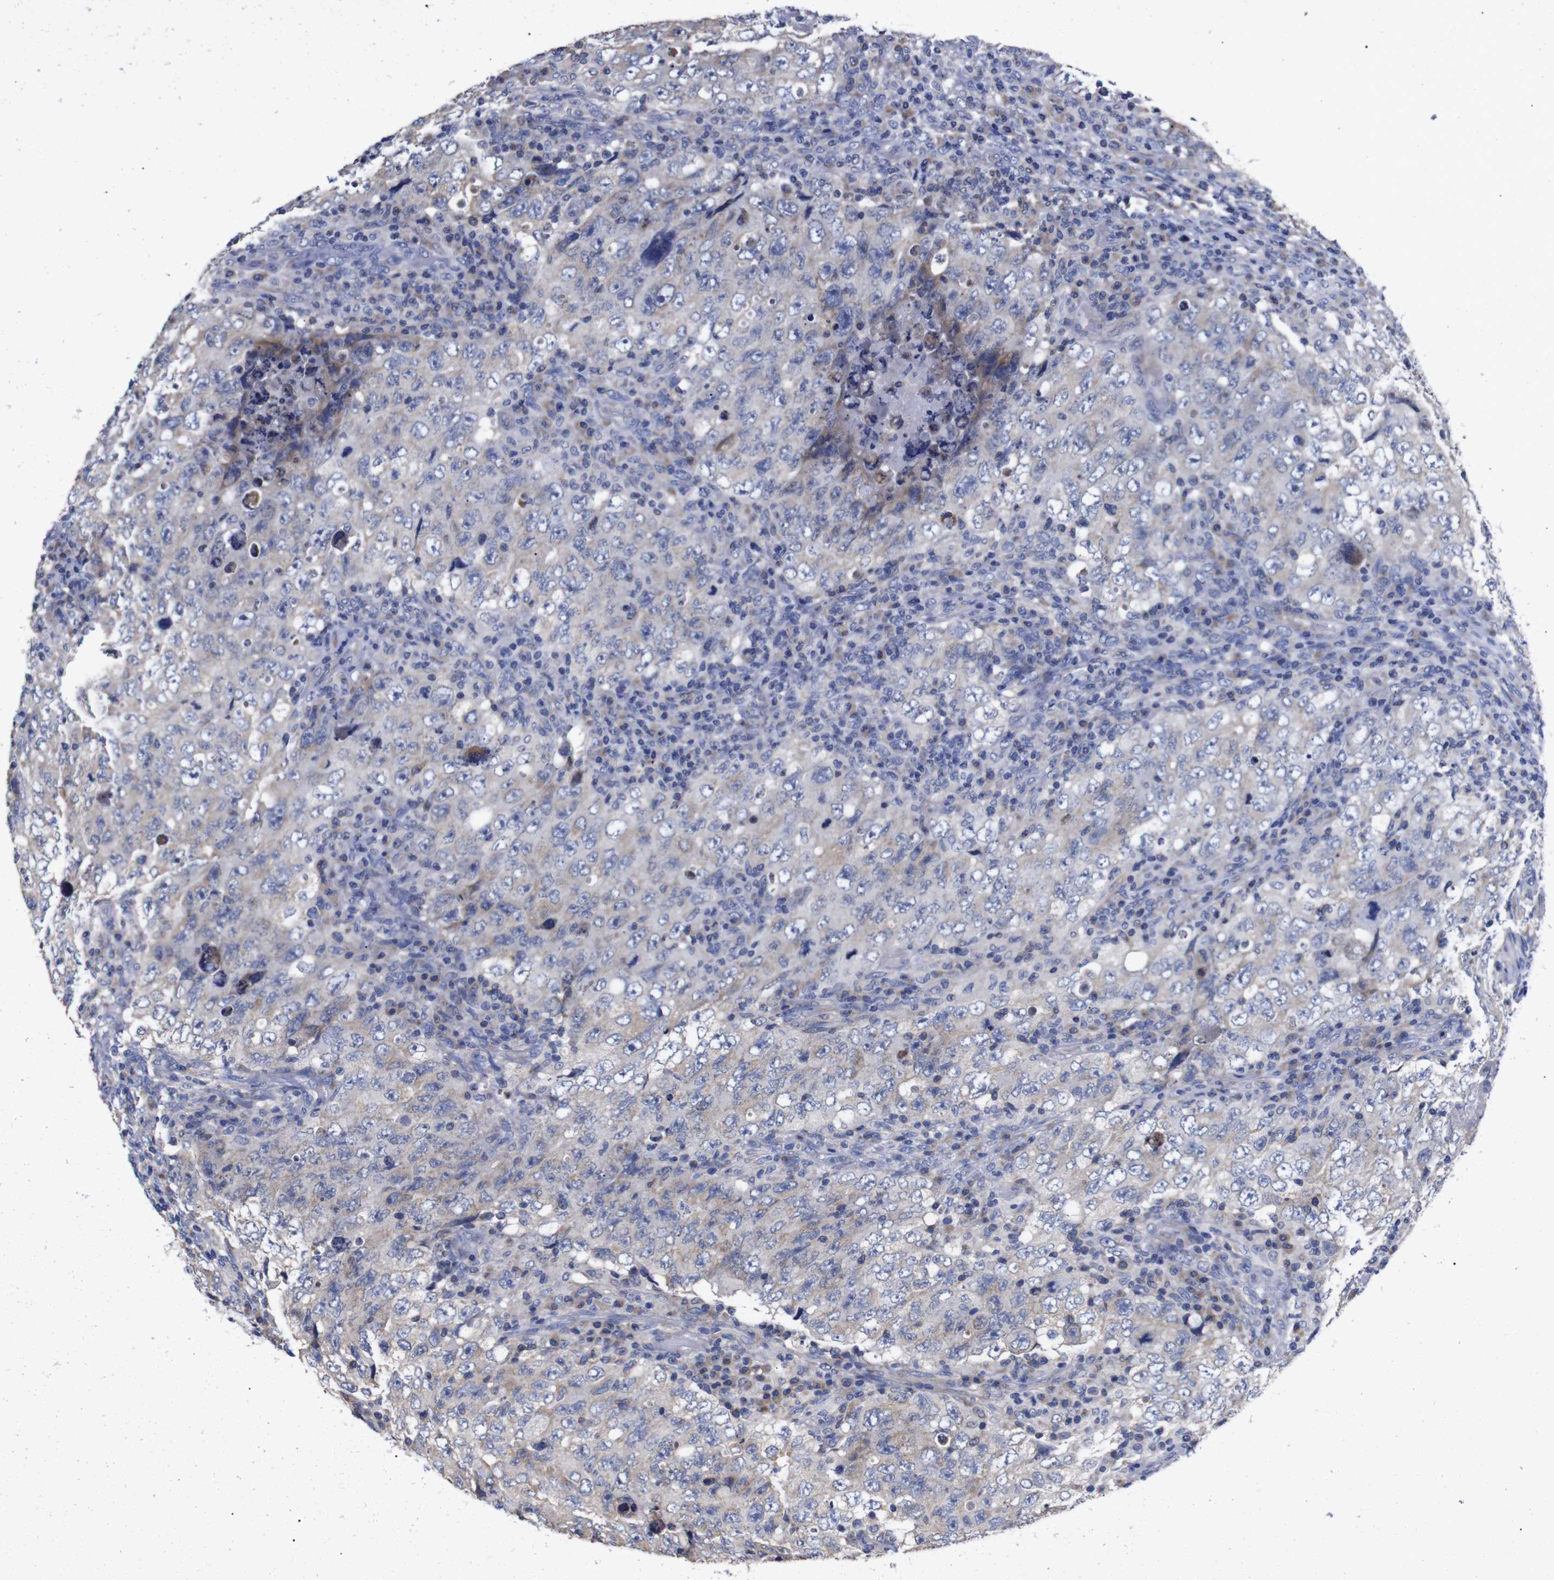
{"staining": {"intensity": "weak", "quantity": "<25%", "location": "cytoplasmic/membranous"}, "tissue": "testis cancer", "cell_type": "Tumor cells", "image_type": "cancer", "snomed": [{"axis": "morphology", "description": "Carcinoma, Embryonal, NOS"}, {"axis": "topography", "description": "Testis"}], "caption": "DAB (3,3'-diaminobenzidine) immunohistochemical staining of human embryonal carcinoma (testis) displays no significant staining in tumor cells.", "gene": "OPN3", "patient": {"sex": "male", "age": 26}}